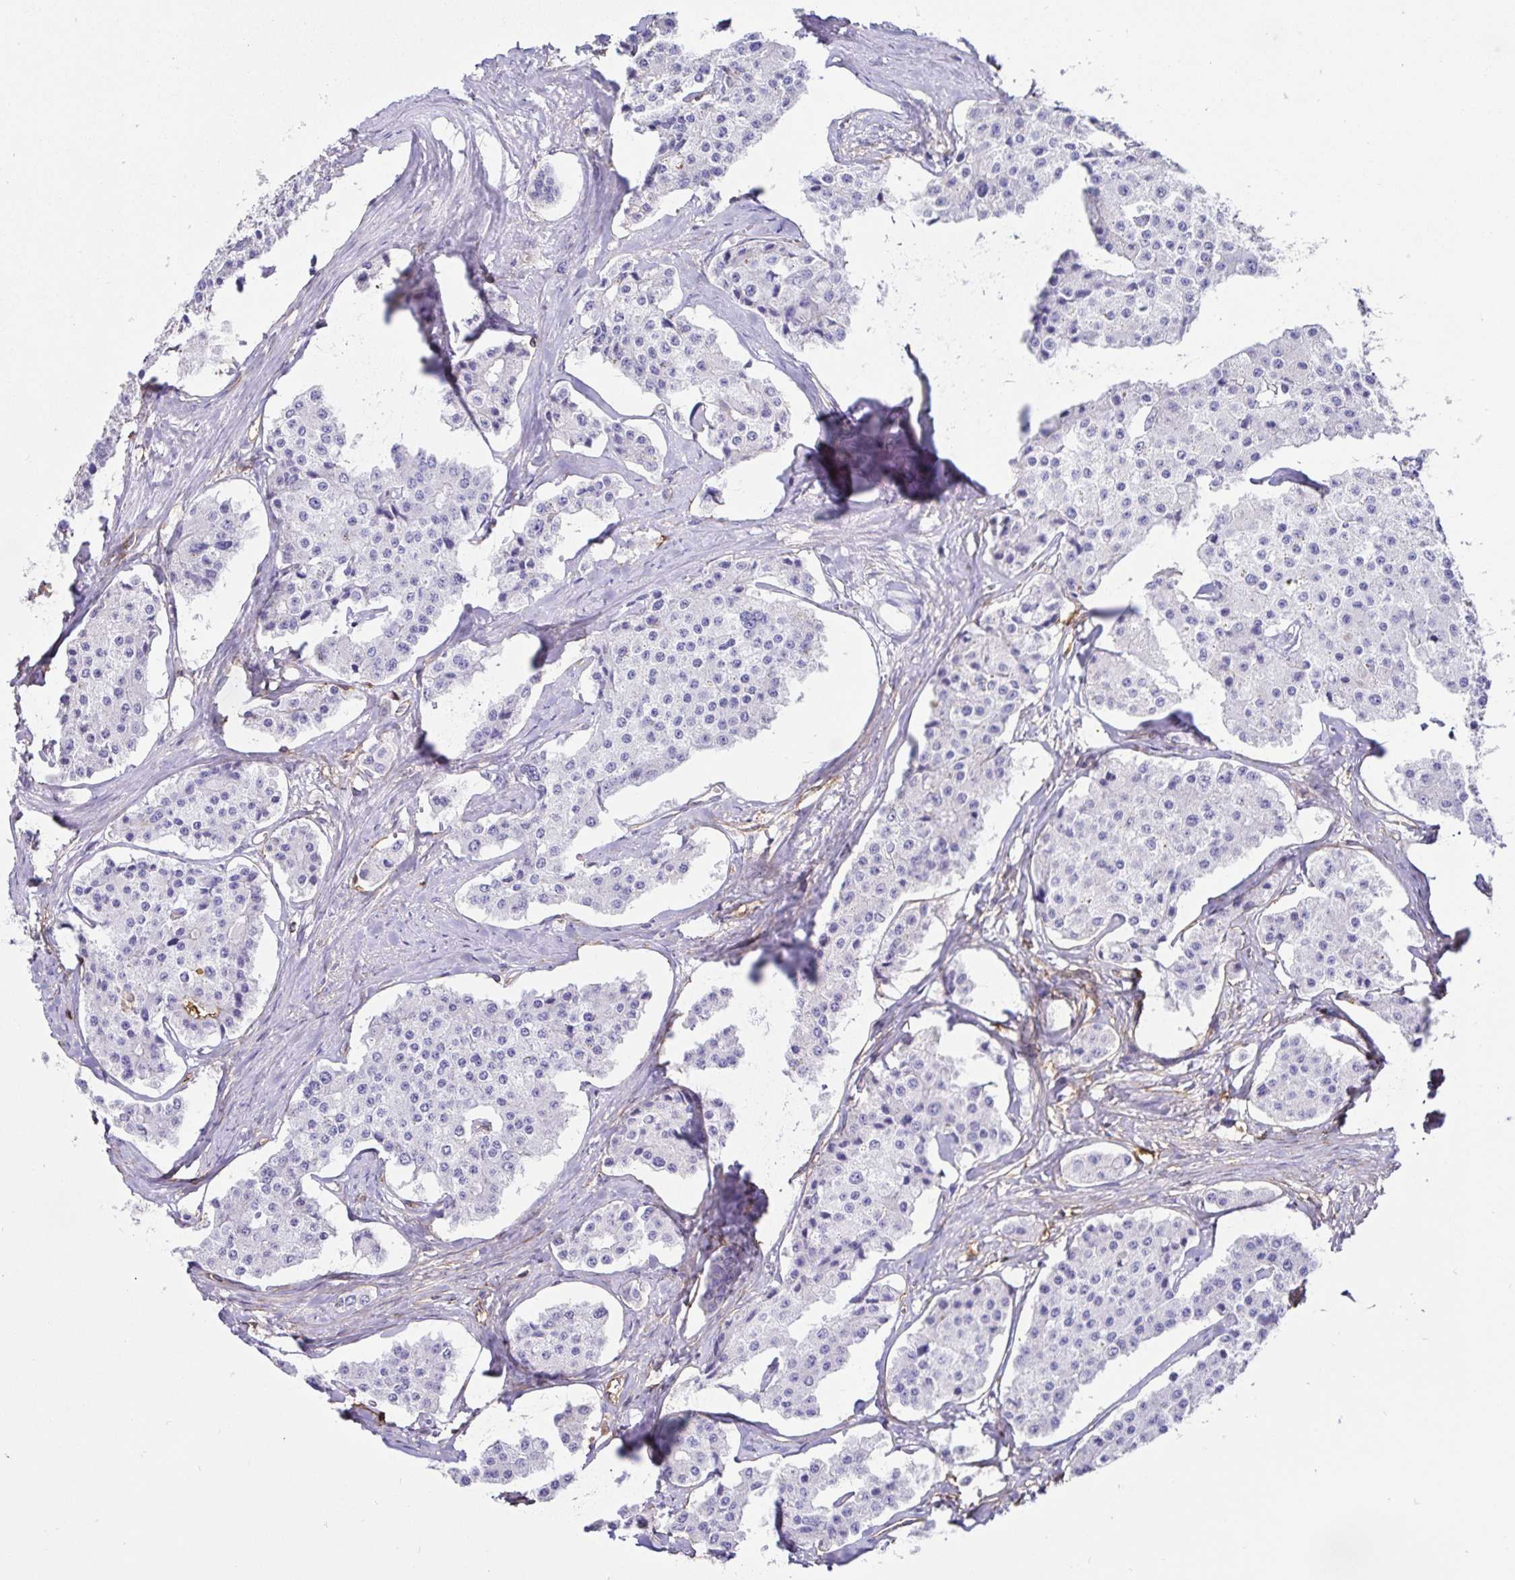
{"staining": {"intensity": "negative", "quantity": "none", "location": "none"}, "tissue": "carcinoid", "cell_type": "Tumor cells", "image_type": "cancer", "snomed": [{"axis": "morphology", "description": "Carcinoid, malignant, NOS"}, {"axis": "topography", "description": "Small intestine"}], "caption": "DAB immunohistochemical staining of human malignant carcinoid demonstrates no significant expression in tumor cells.", "gene": "ANXA2", "patient": {"sex": "female", "age": 65}}